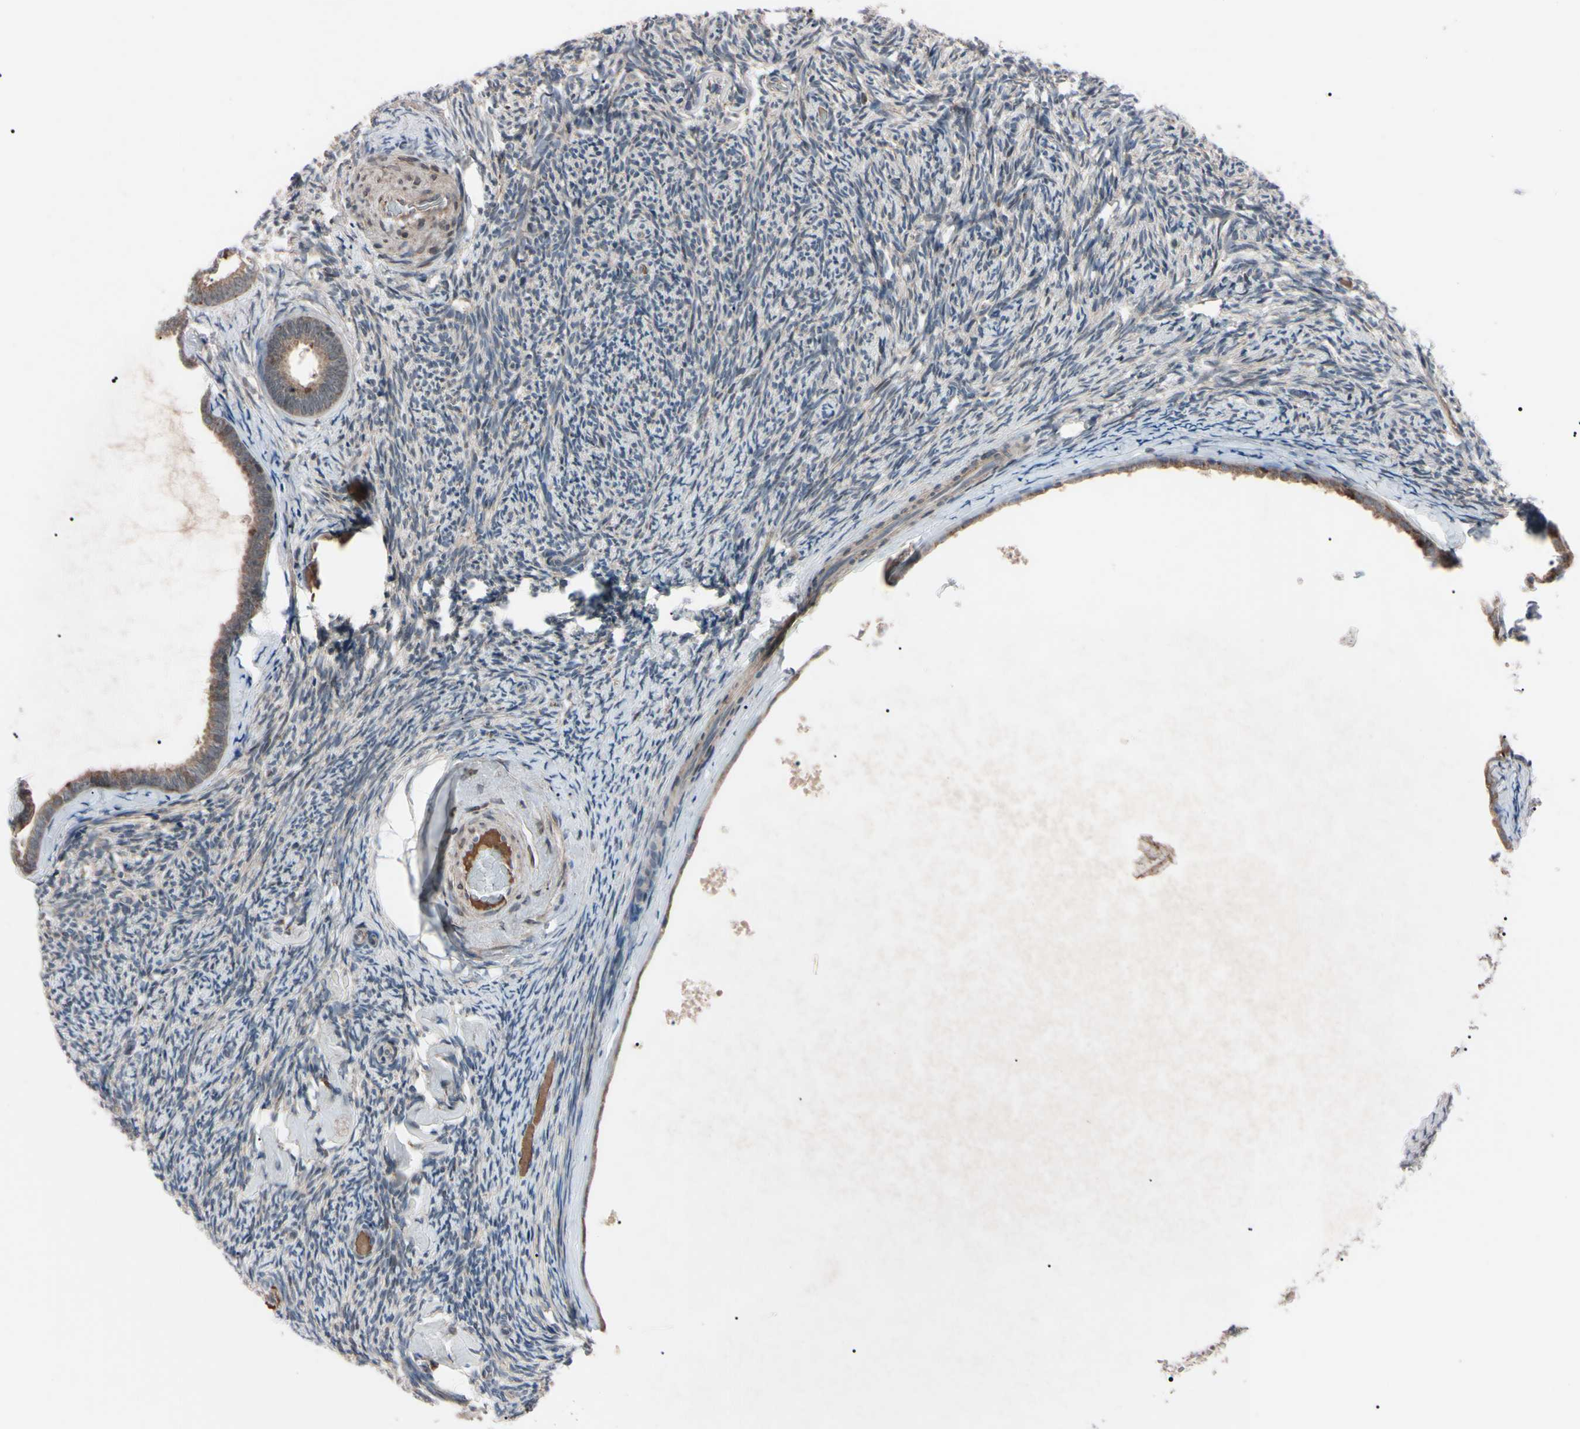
{"staining": {"intensity": "weak", "quantity": ">75%", "location": "cytoplasmic/membranous"}, "tissue": "ovary", "cell_type": "Follicle cells", "image_type": "normal", "snomed": [{"axis": "morphology", "description": "Normal tissue, NOS"}, {"axis": "topography", "description": "Ovary"}], "caption": "Ovary stained with immunohistochemistry (IHC) displays weak cytoplasmic/membranous positivity in about >75% of follicle cells. (IHC, brightfield microscopy, high magnification).", "gene": "TNFRSF1A", "patient": {"sex": "female", "age": 60}}